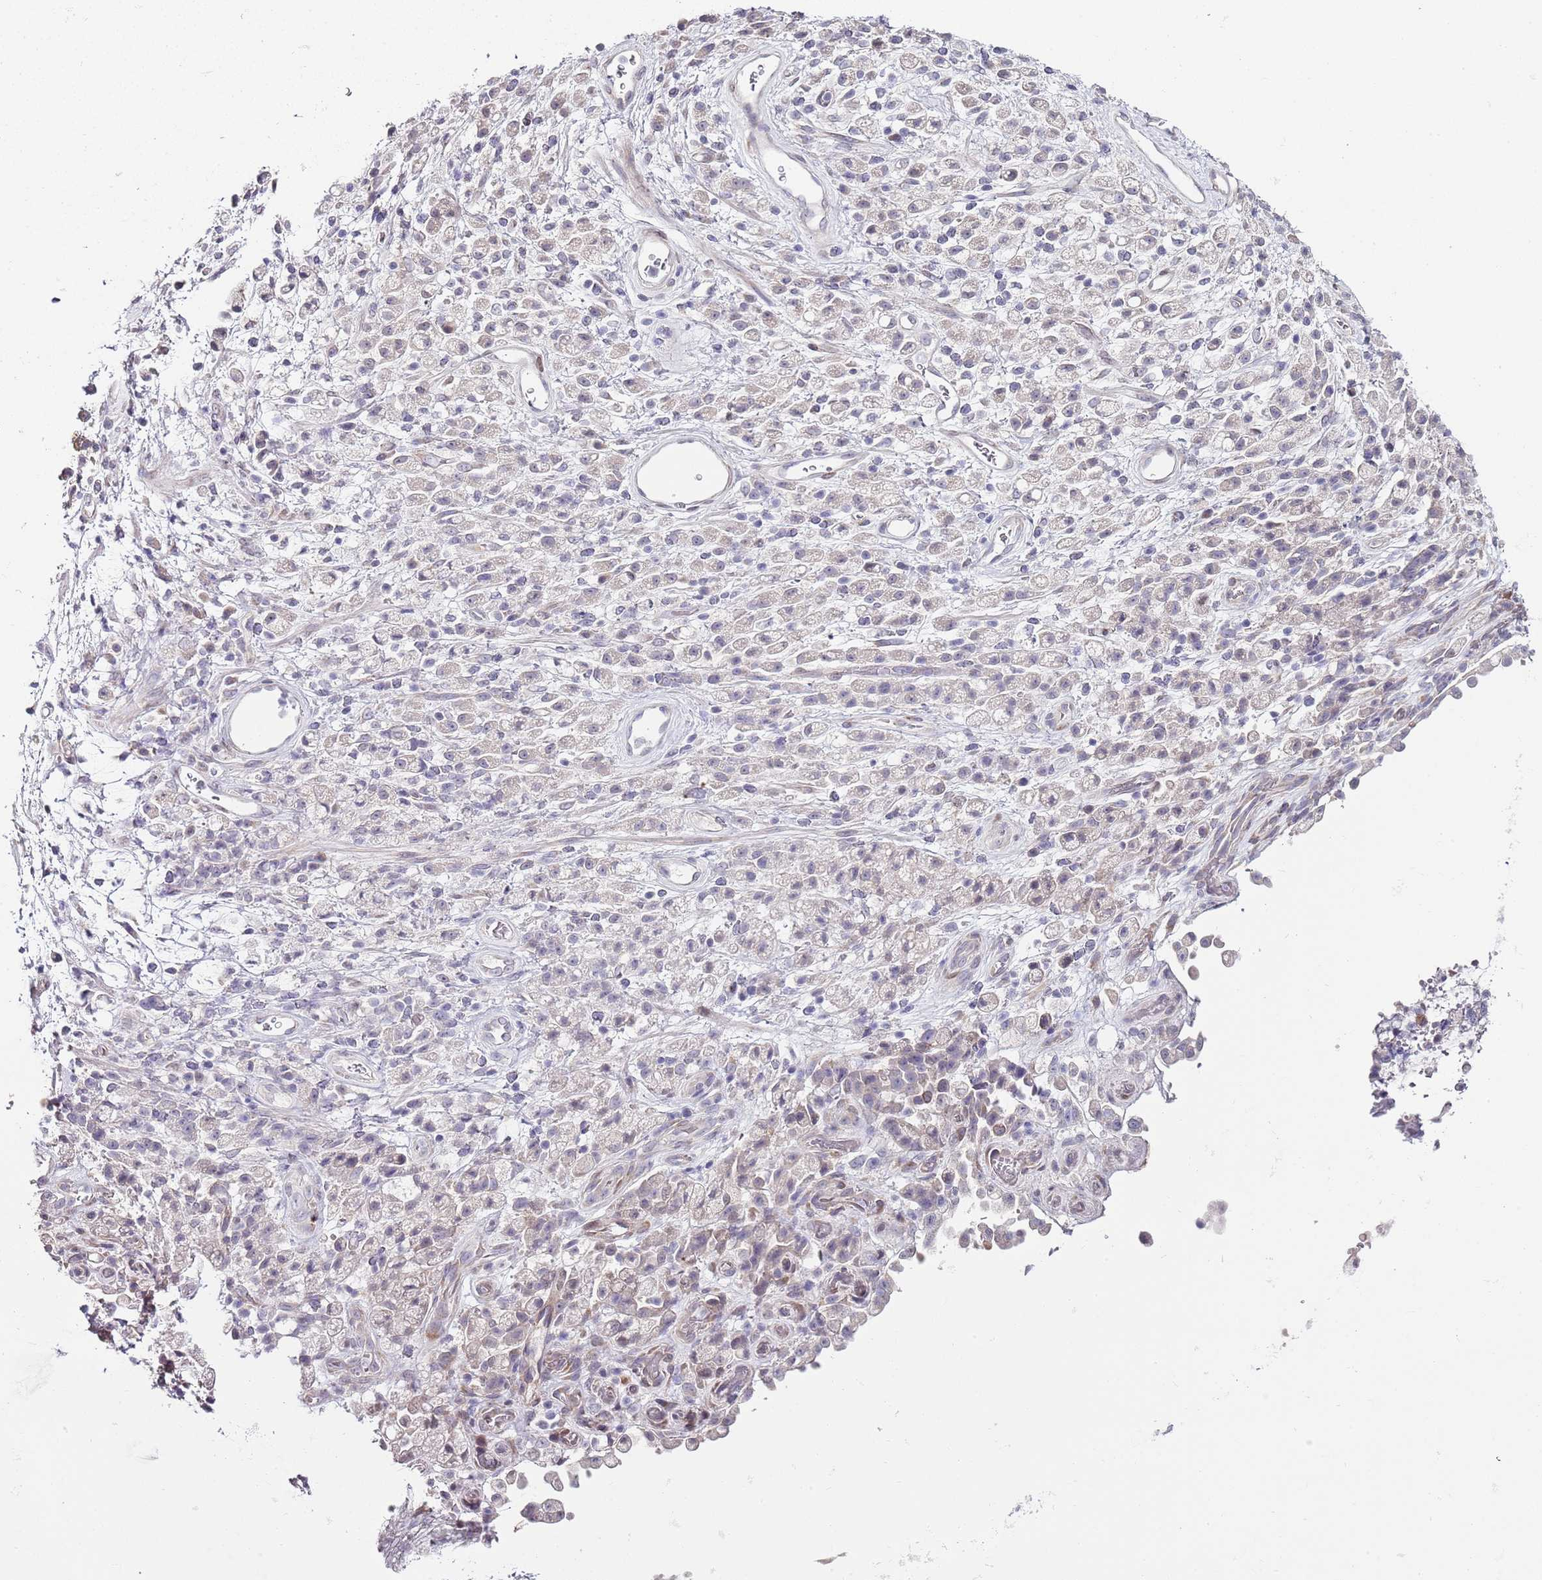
{"staining": {"intensity": "negative", "quantity": "none", "location": "none"}, "tissue": "stomach cancer", "cell_type": "Tumor cells", "image_type": "cancer", "snomed": [{"axis": "morphology", "description": "Adenocarcinoma, NOS"}, {"axis": "topography", "description": "Stomach"}], "caption": "IHC micrograph of neoplastic tissue: human adenocarcinoma (stomach) stained with DAB exhibits no significant protein expression in tumor cells.", "gene": "TBC1D9", "patient": {"sex": "female", "age": 60}}